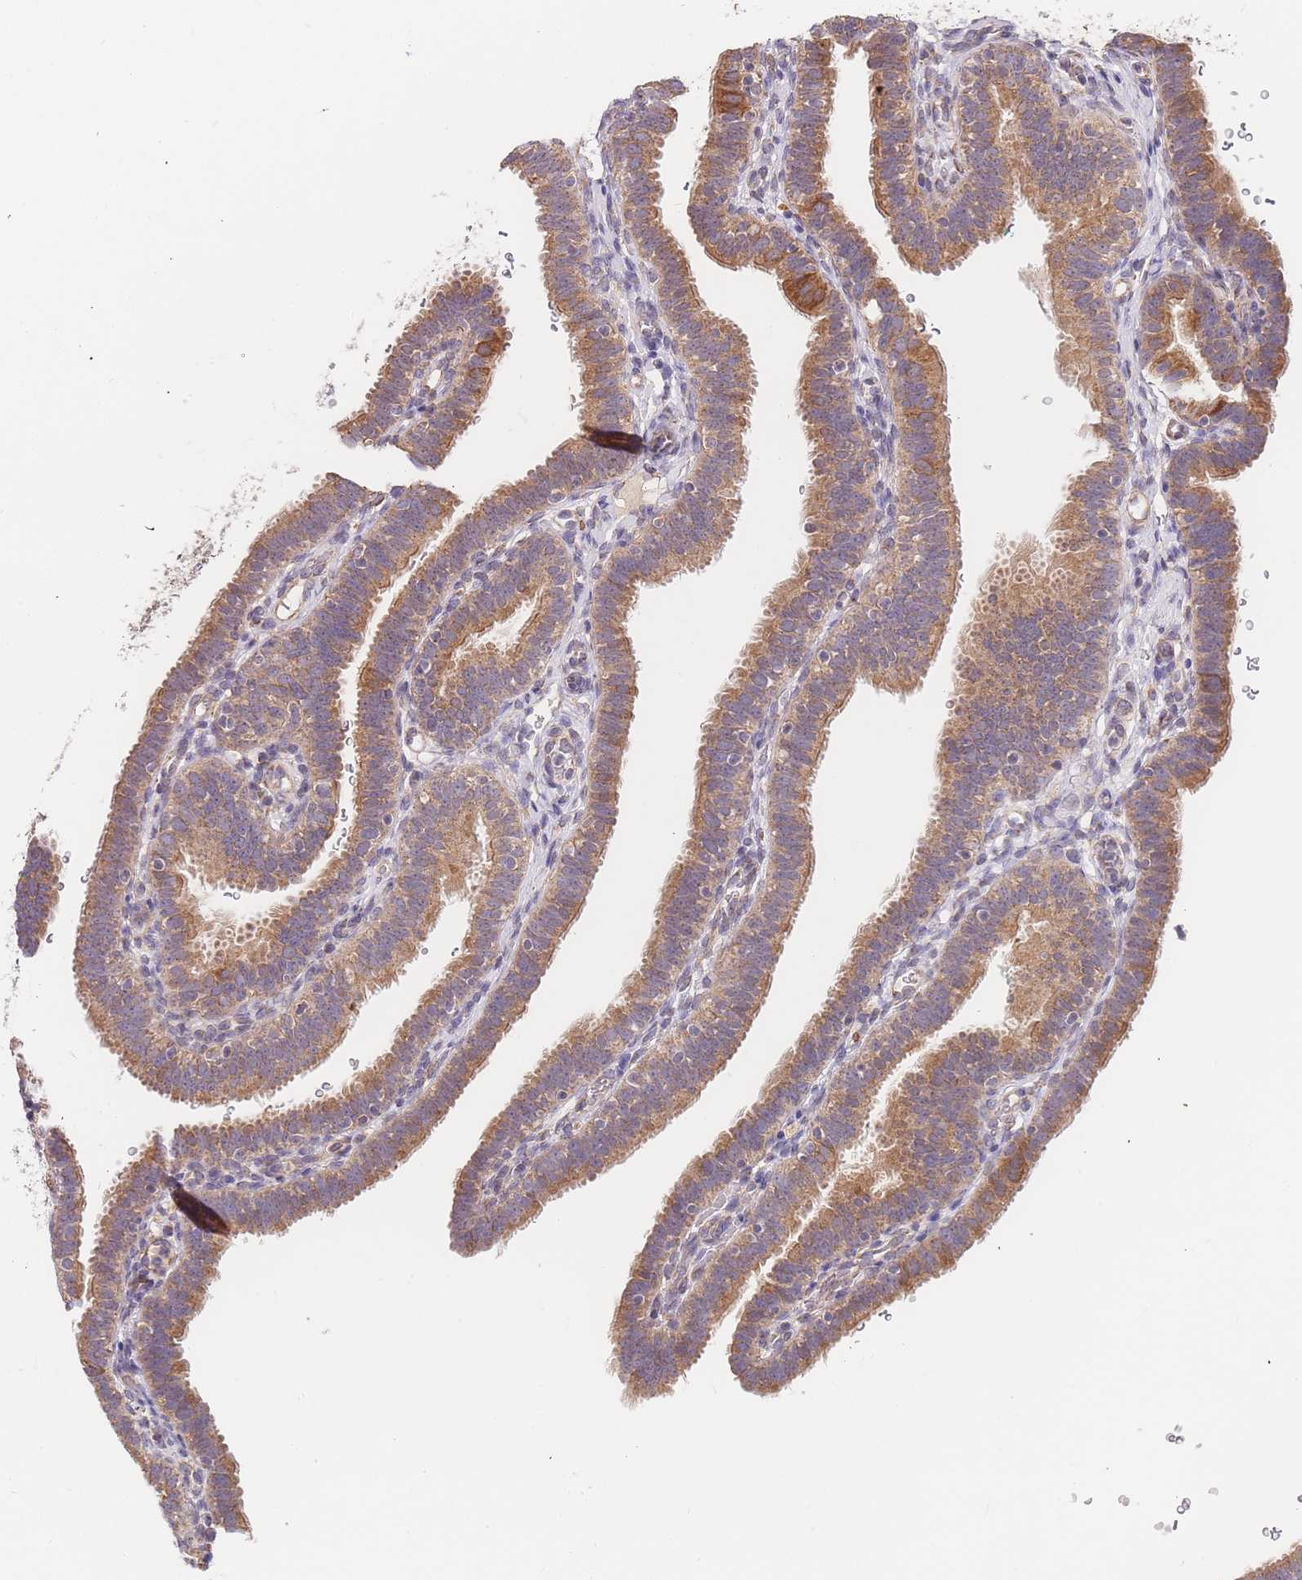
{"staining": {"intensity": "moderate", "quantity": ">75%", "location": "cytoplasmic/membranous"}, "tissue": "fallopian tube", "cell_type": "Glandular cells", "image_type": "normal", "snomed": [{"axis": "morphology", "description": "Normal tissue, NOS"}, {"axis": "topography", "description": "Fallopian tube"}], "caption": "Immunohistochemistry (IHC) (DAB) staining of benign human fallopian tube exhibits moderate cytoplasmic/membranous protein staining in approximately >75% of glandular cells. (DAB = brown stain, brightfield microscopy at high magnification).", "gene": "ADCY9", "patient": {"sex": "female", "age": 41}}